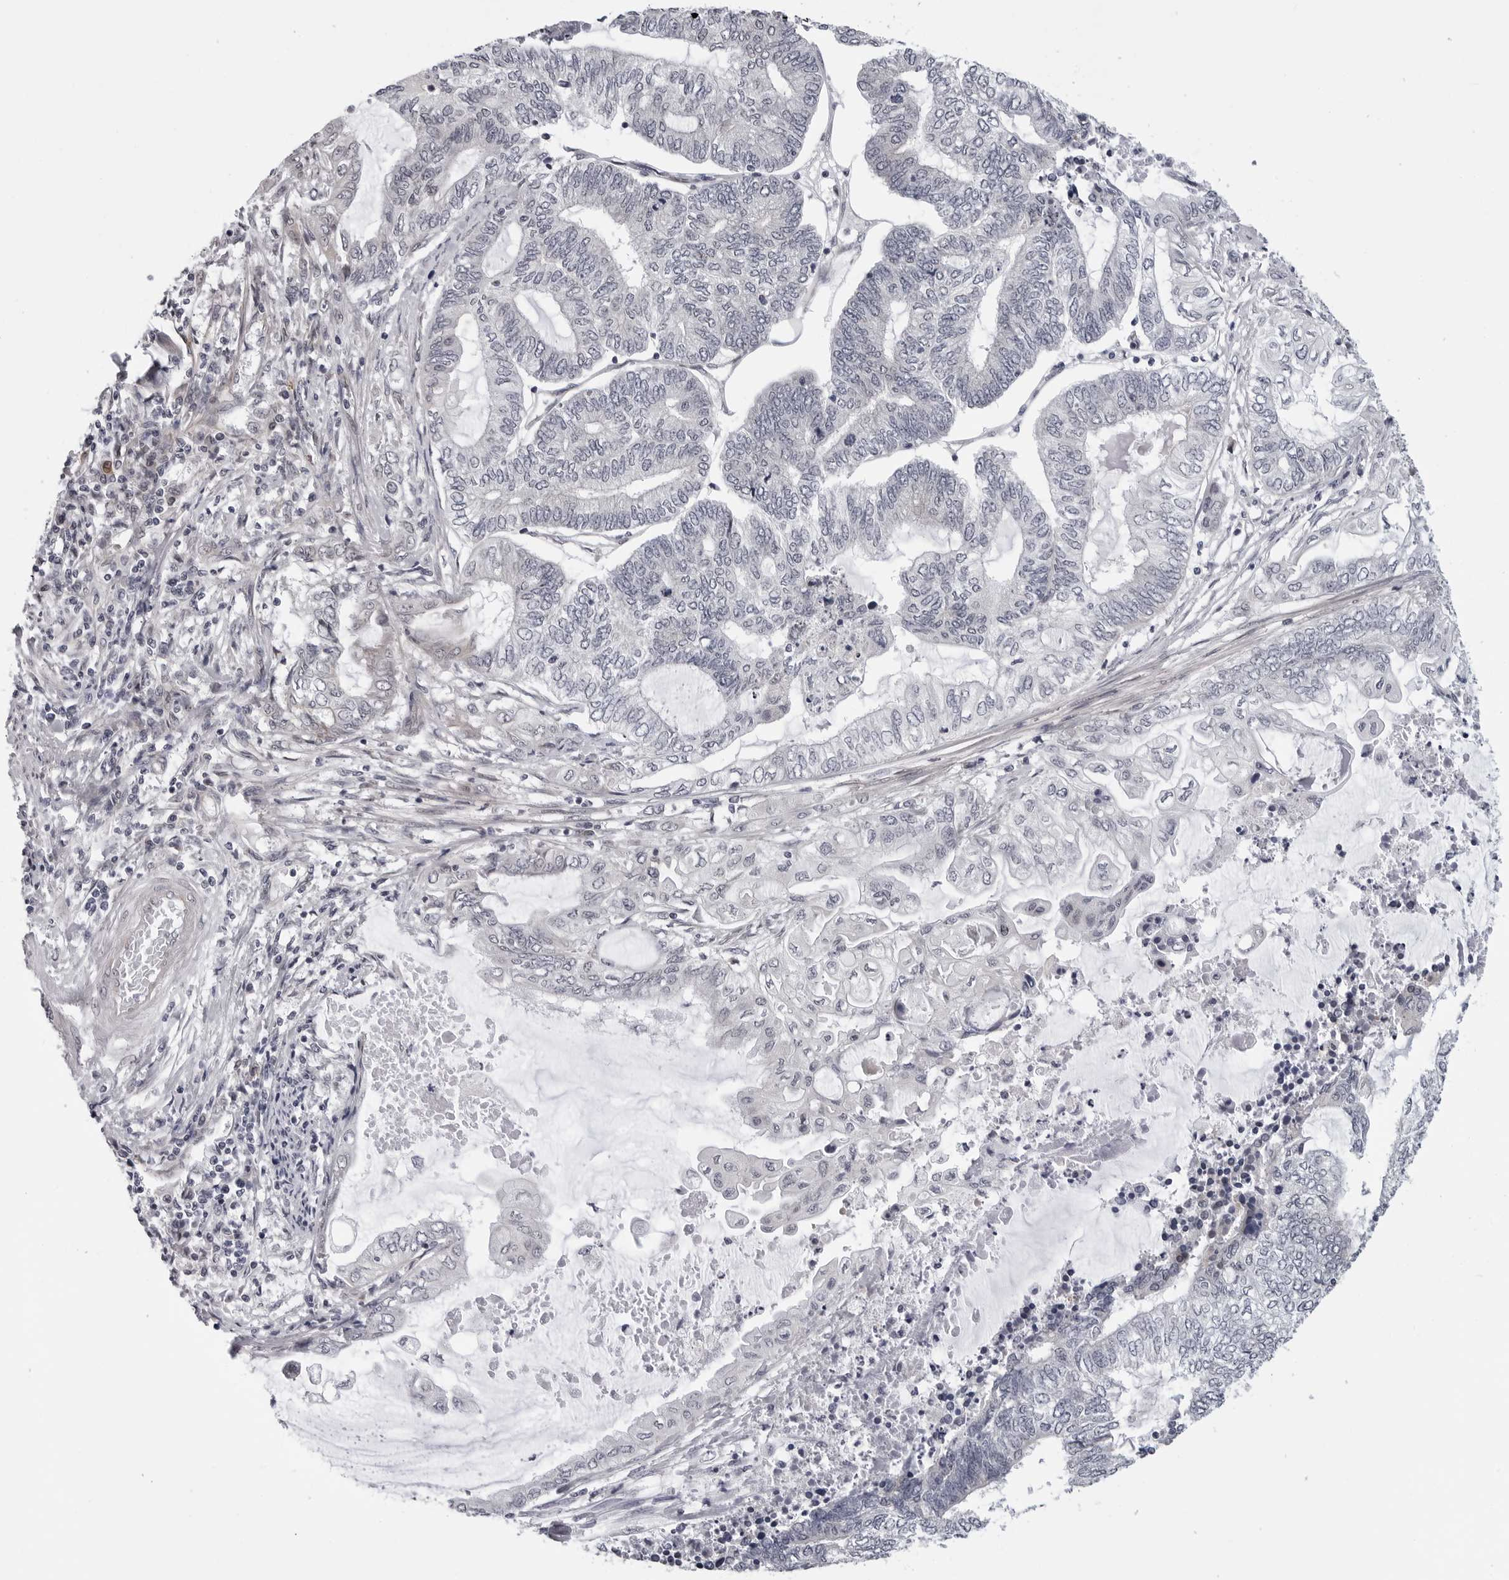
{"staining": {"intensity": "negative", "quantity": "none", "location": "none"}, "tissue": "endometrial cancer", "cell_type": "Tumor cells", "image_type": "cancer", "snomed": [{"axis": "morphology", "description": "Adenocarcinoma, NOS"}, {"axis": "topography", "description": "Uterus"}, {"axis": "topography", "description": "Endometrium"}], "caption": "The IHC photomicrograph has no significant staining in tumor cells of endometrial cancer tissue.", "gene": "KIAA1614", "patient": {"sex": "female", "age": 70}}